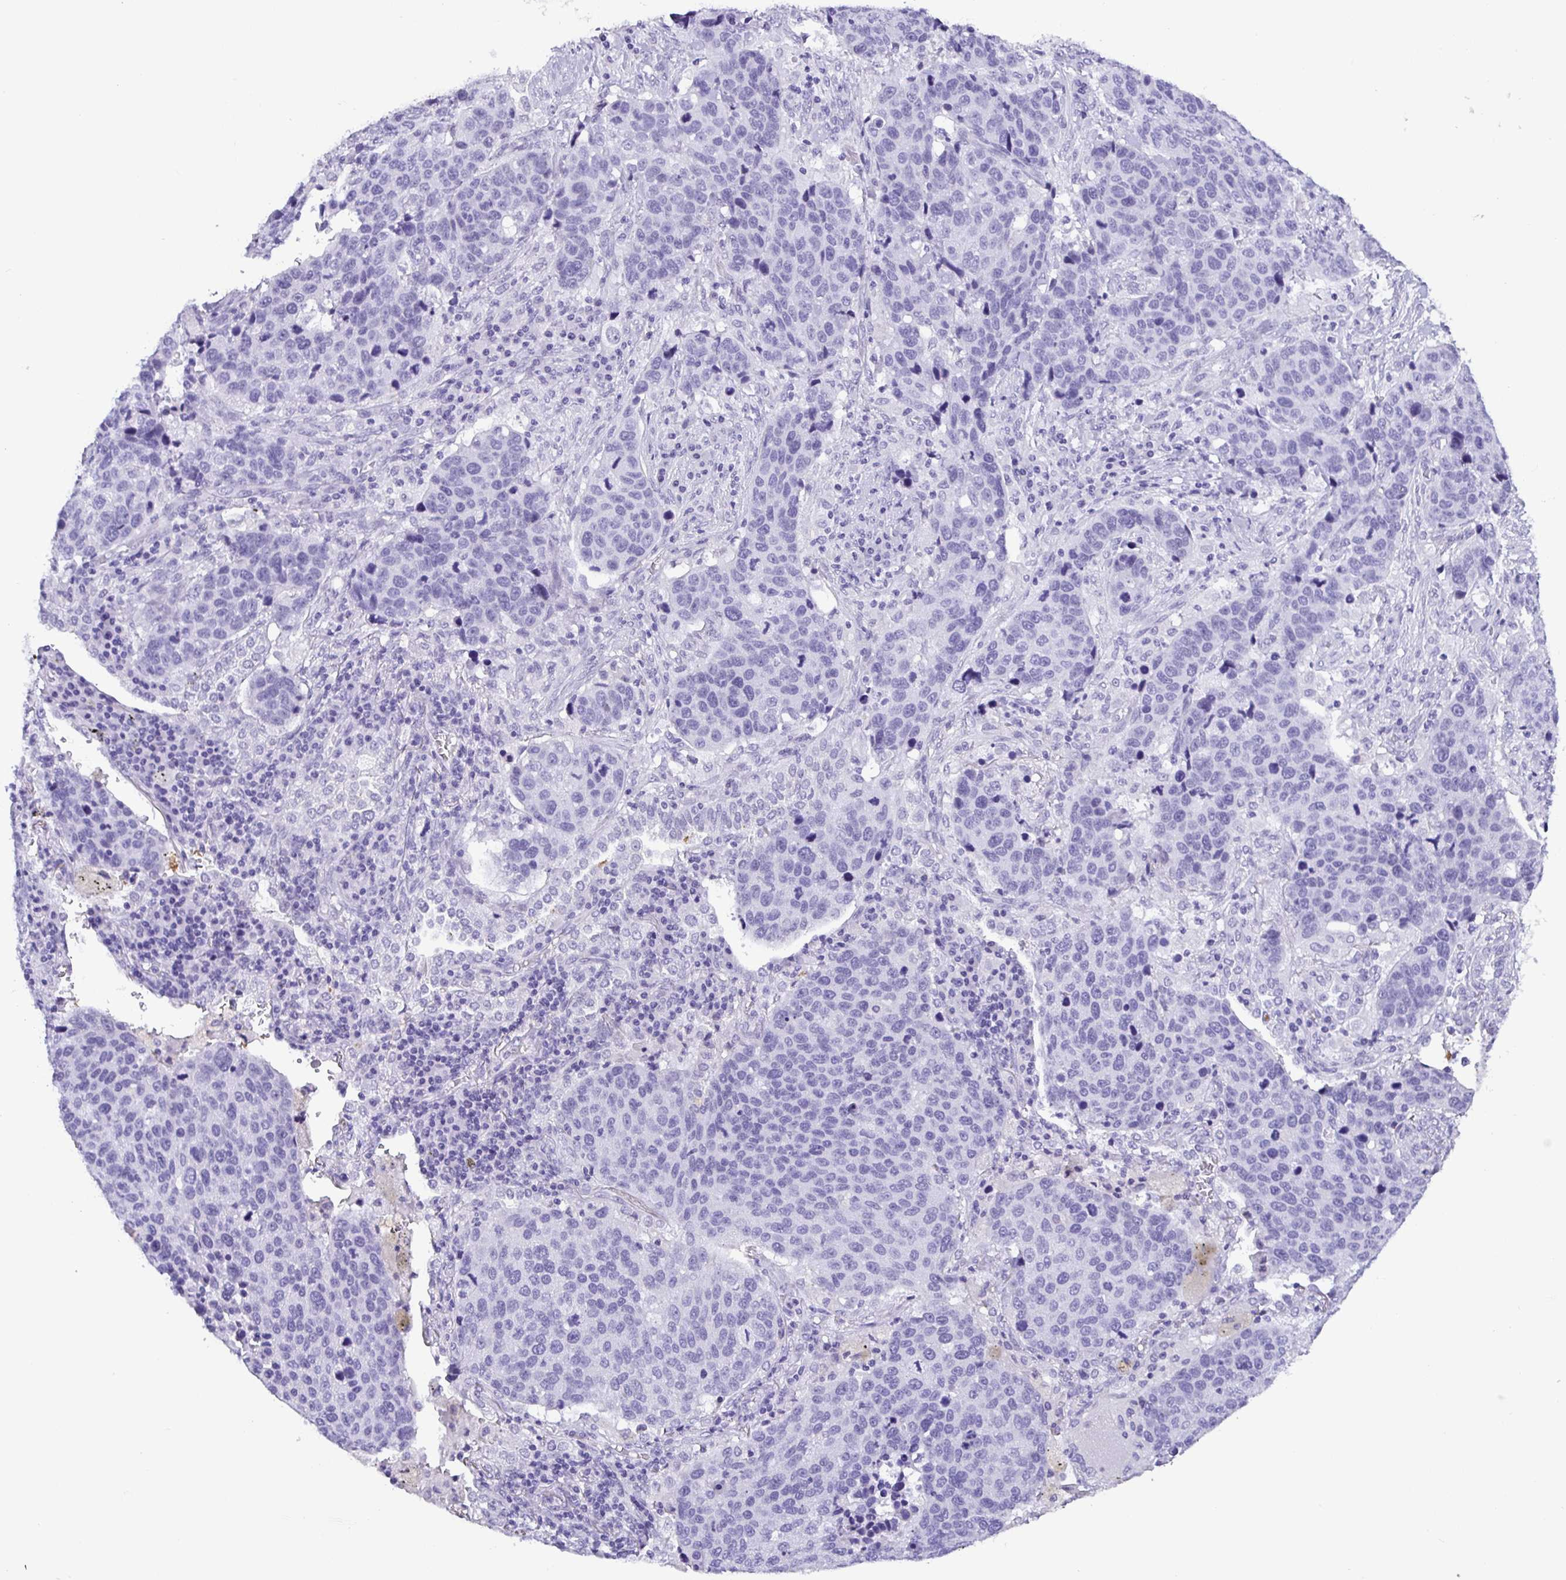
{"staining": {"intensity": "negative", "quantity": "none", "location": "none"}, "tissue": "lung cancer", "cell_type": "Tumor cells", "image_type": "cancer", "snomed": [{"axis": "morphology", "description": "Squamous cell carcinoma, NOS"}, {"axis": "topography", "description": "Lymph node"}, {"axis": "topography", "description": "Lung"}], "caption": "IHC histopathology image of neoplastic tissue: lung cancer stained with DAB (3,3'-diaminobenzidine) displays no significant protein expression in tumor cells. The staining was performed using DAB (3,3'-diaminobenzidine) to visualize the protein expression in brown, while the nuclei were stained in blue with hematoxylin (Magnification: 20x).", "gene": "NUP188", "patient": {"sex": "male", "age": 61}}